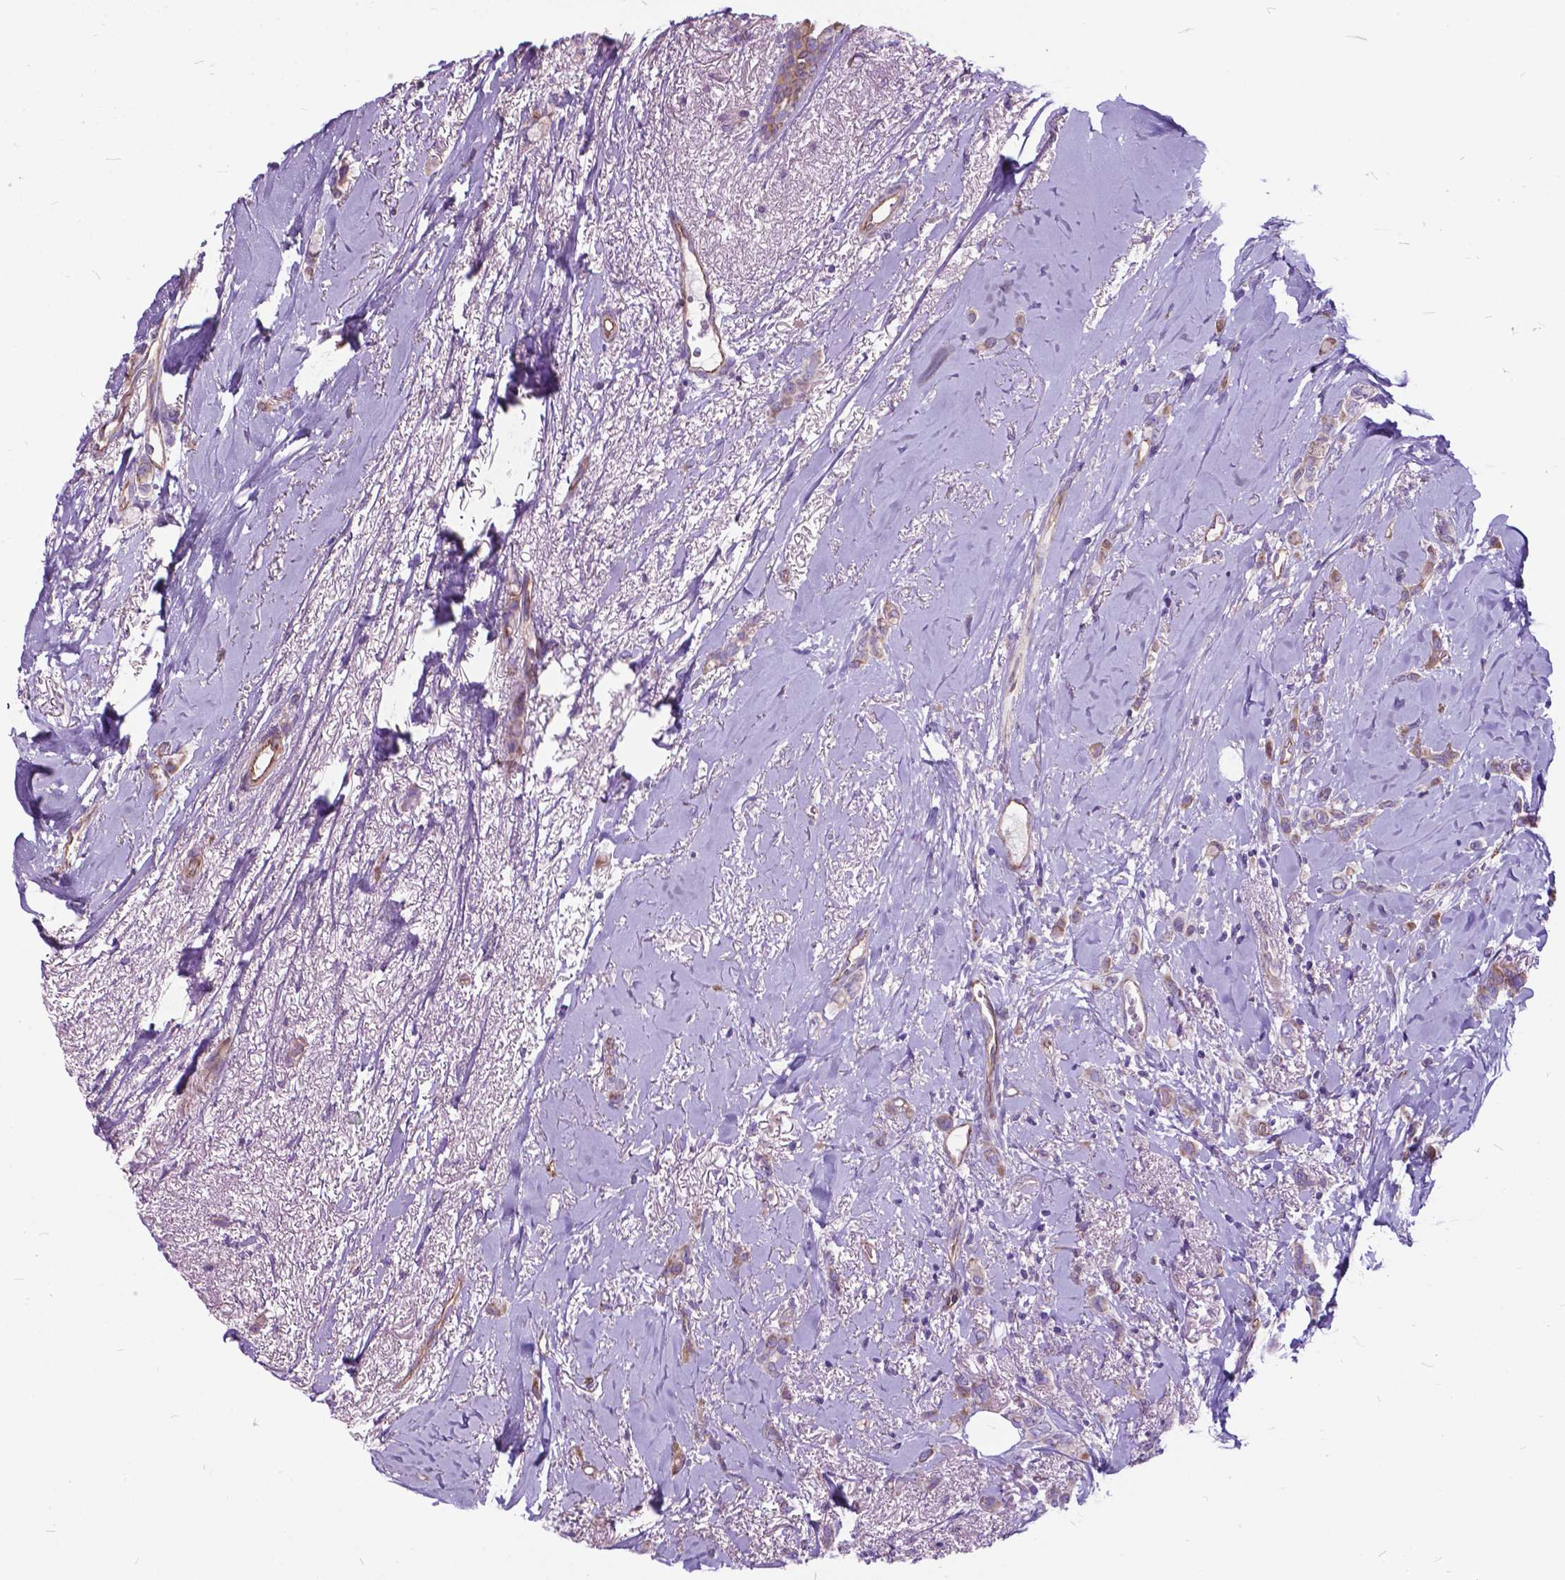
{"staining": {"intensity": "weak", "quantity": ">75%", "location": "cytoplasmic/membranous"}, "tissue": "breast cancer", "cell_type": "Tumor cells", "image_type": "cancer", "snomed": [{"axis": "morphology", "description": "Lobular carcinoma"}, {"axis": "topography", "description": "Breast"}], "caption": "Tumor cells display low levels of weak cytoplasmic/membranous staining in approximately >75% of cells in lobular carcinoma (breast).", "gene": "FLT4", "patient": {"sex": "female", "age": 66}}